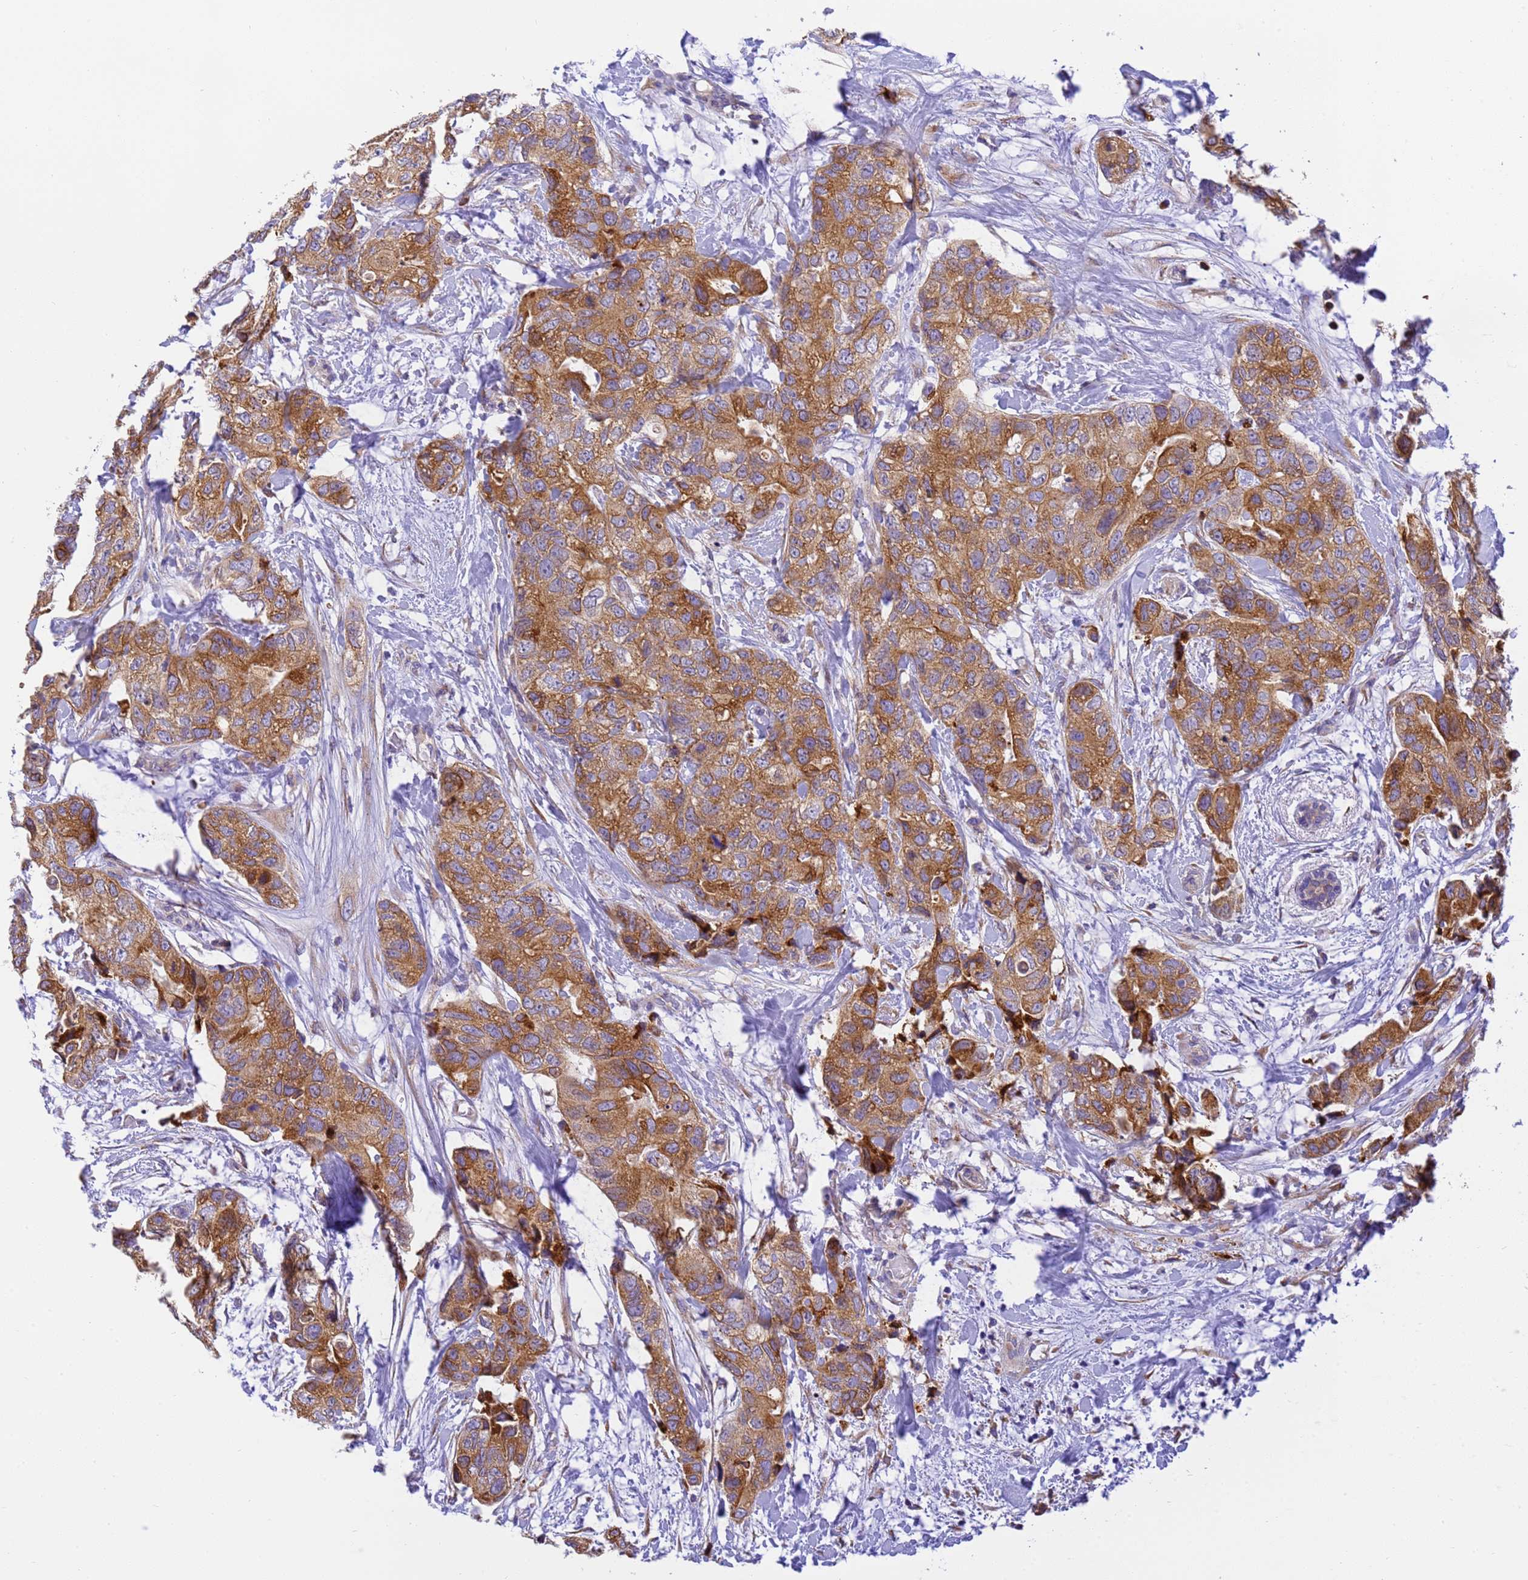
{"staining": {"intensity": "strong", "quantity": ">75%", "location": "cytoplasmic/membranous"}, "tissue": "breast cancer", "cell_type": "Tumor cells", "image_type": "cancer", "snomed": [{"axis": "morphology", "description": "Duct carcinoma"}, {"axis": "topography", "description": "Breast"}], "caption": "Immunohistochemical staining of breast cancer (infiltrating ductal carcinoma) reveals high levels of strong cytoplasmic/membranous expression in about >75% of tumor cells. (DAB (3,3'-diaminobenzidine) = brown stain, brightfield microscopy at high magnification).", "gene": "RHBDD3", "patient": {"sex": "female", "age": 62}}